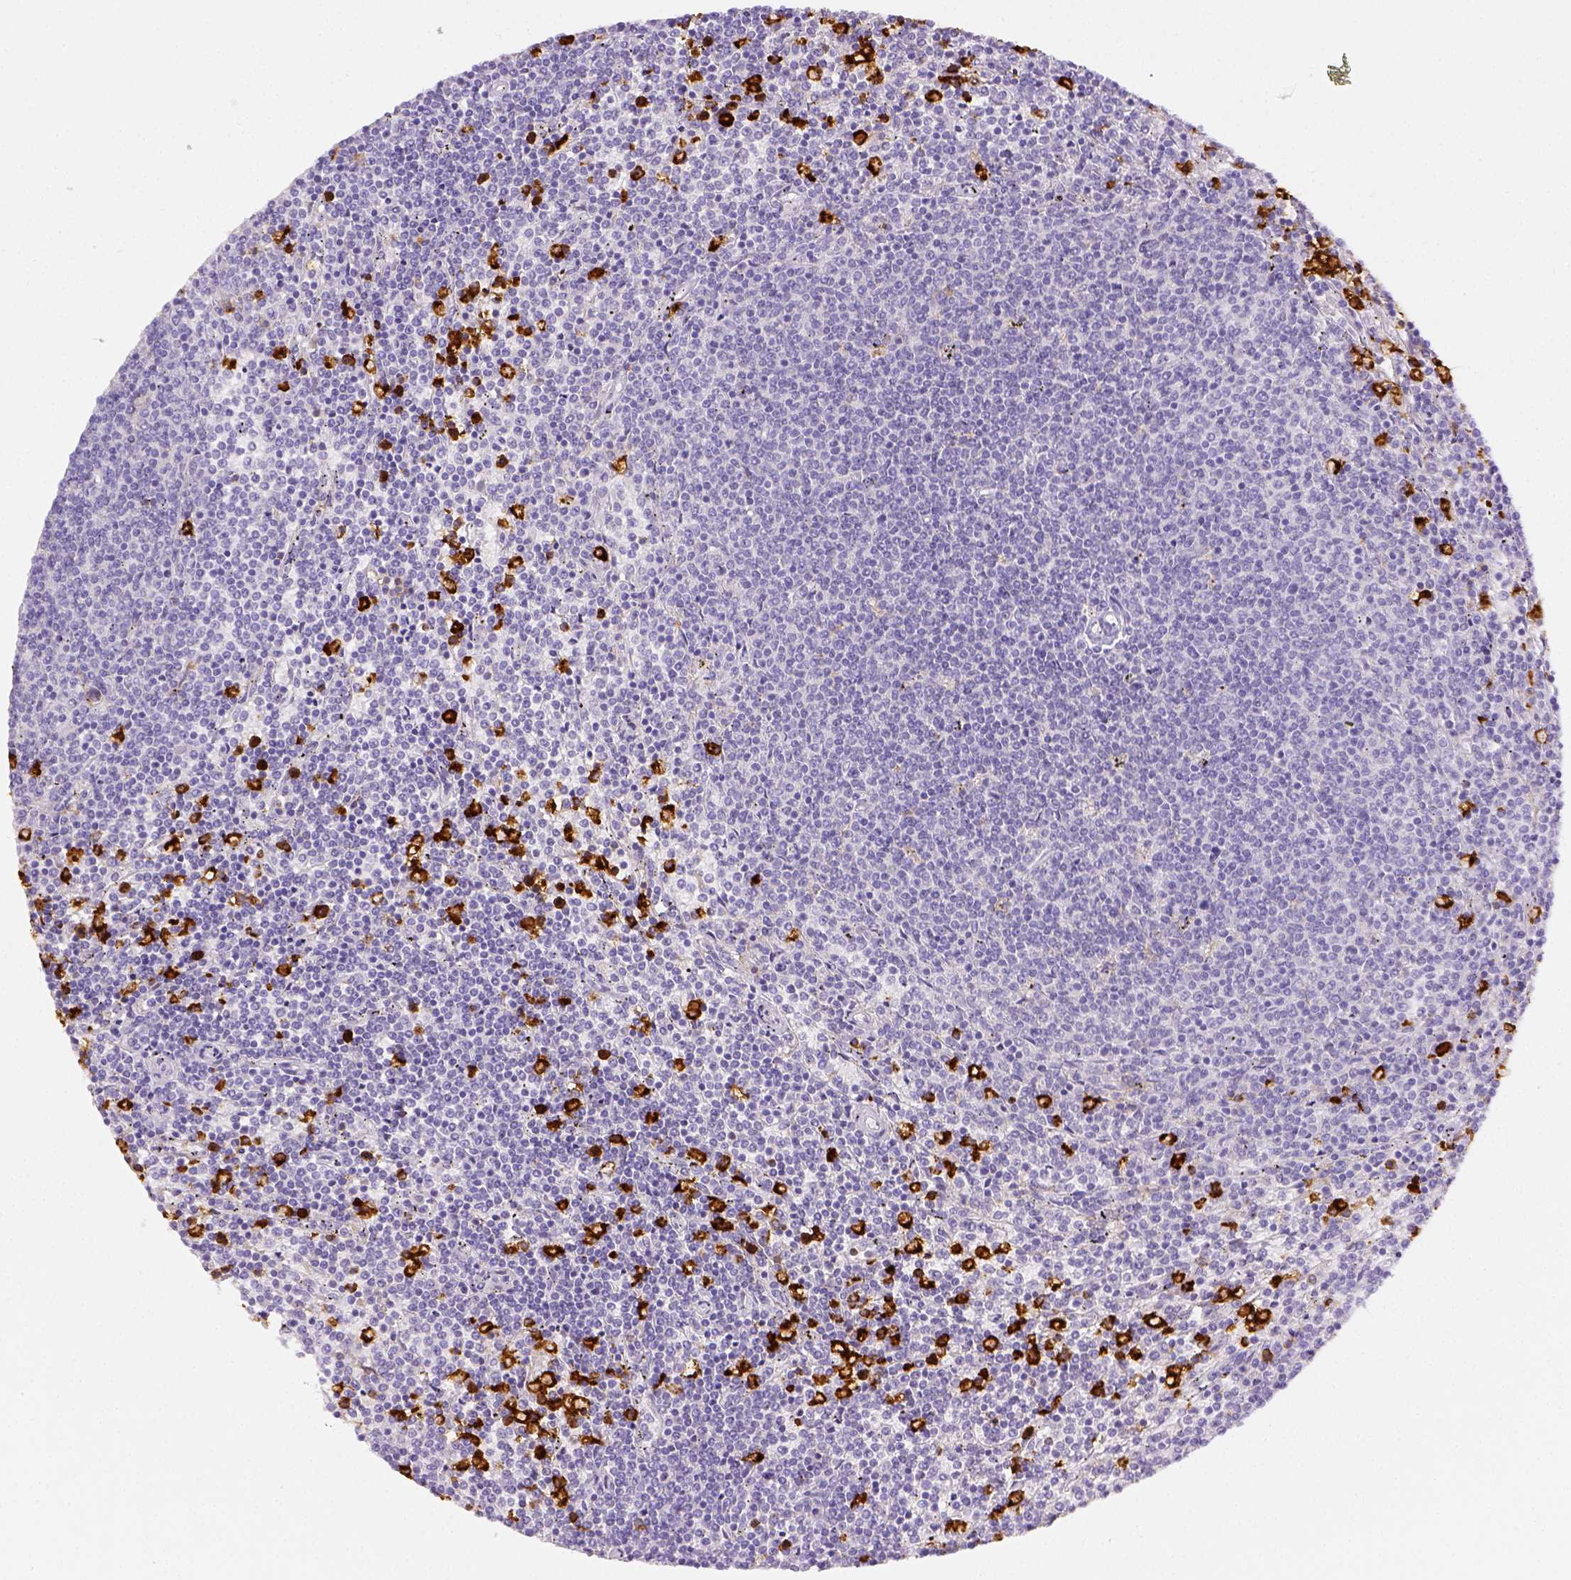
{"staining": {"intensity": "negative", "quantity": "none", "location": "none"}, "tissue": "lymphoma", "cell_type": "Tumor cells", "image_type": "cancer", "snomed": [{"axis": "morphology", "description": "Malignant lymphoma, non-Hodgkin's type, Low grade"}, {"axis": "topography", "description": "Spleen"}], "caption": "Immunohistochemistry (IHC) image of human lymphoma stained for a protein (brown), which reveals no positivity in tumor cells. Brightfield microscopy of immunohistochemistry stained with DAB (brown) and hematoxylin (blue), captured at high magnification.", "gene": "ITGAM", "patient": {"sex": "female", "age": 50}}